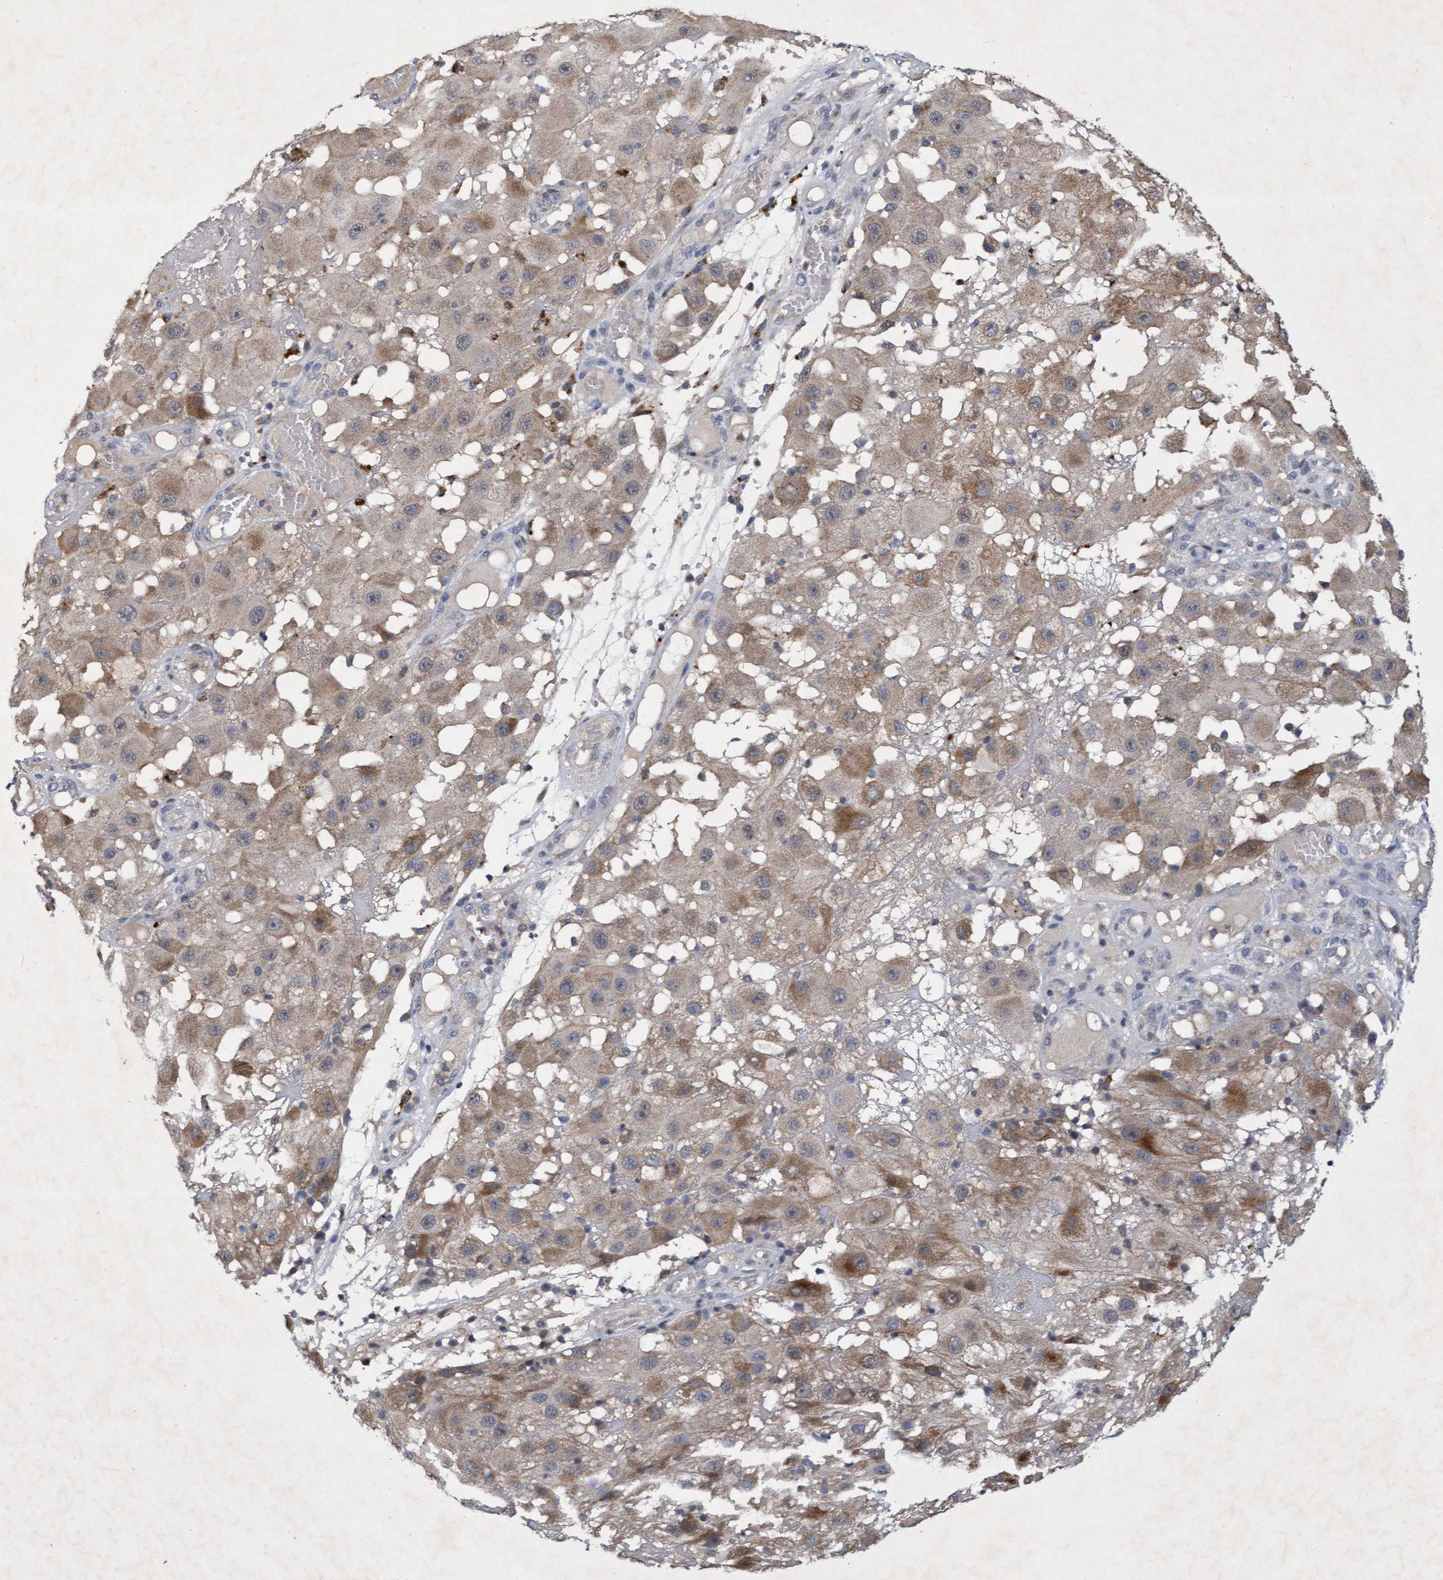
{"staining": {"intensity": "weak", "quantity": "25%-75%", "location": "cytoplasmic/membranous"}, "tissue": "melanoma", "cell_type": "Tumor cells", "image_type": "cancer", "snomed": [{"axis": "morphology", "description": "Malignant melanoma, NOS"}, {"axis": "topography", "description": "Skin"}], "caption": "Immunohistochemical staining of human malignant melanoma exhibits weak cytoplasmic/membranous protein expression in about 25%-75% of tumor cells. Immunohistochemistry (ihc) stains the protein of interest in brown and the nuclei are stained blue.", "gene": "ZNF677", "patient": {"sex": "female", "age": 81}}